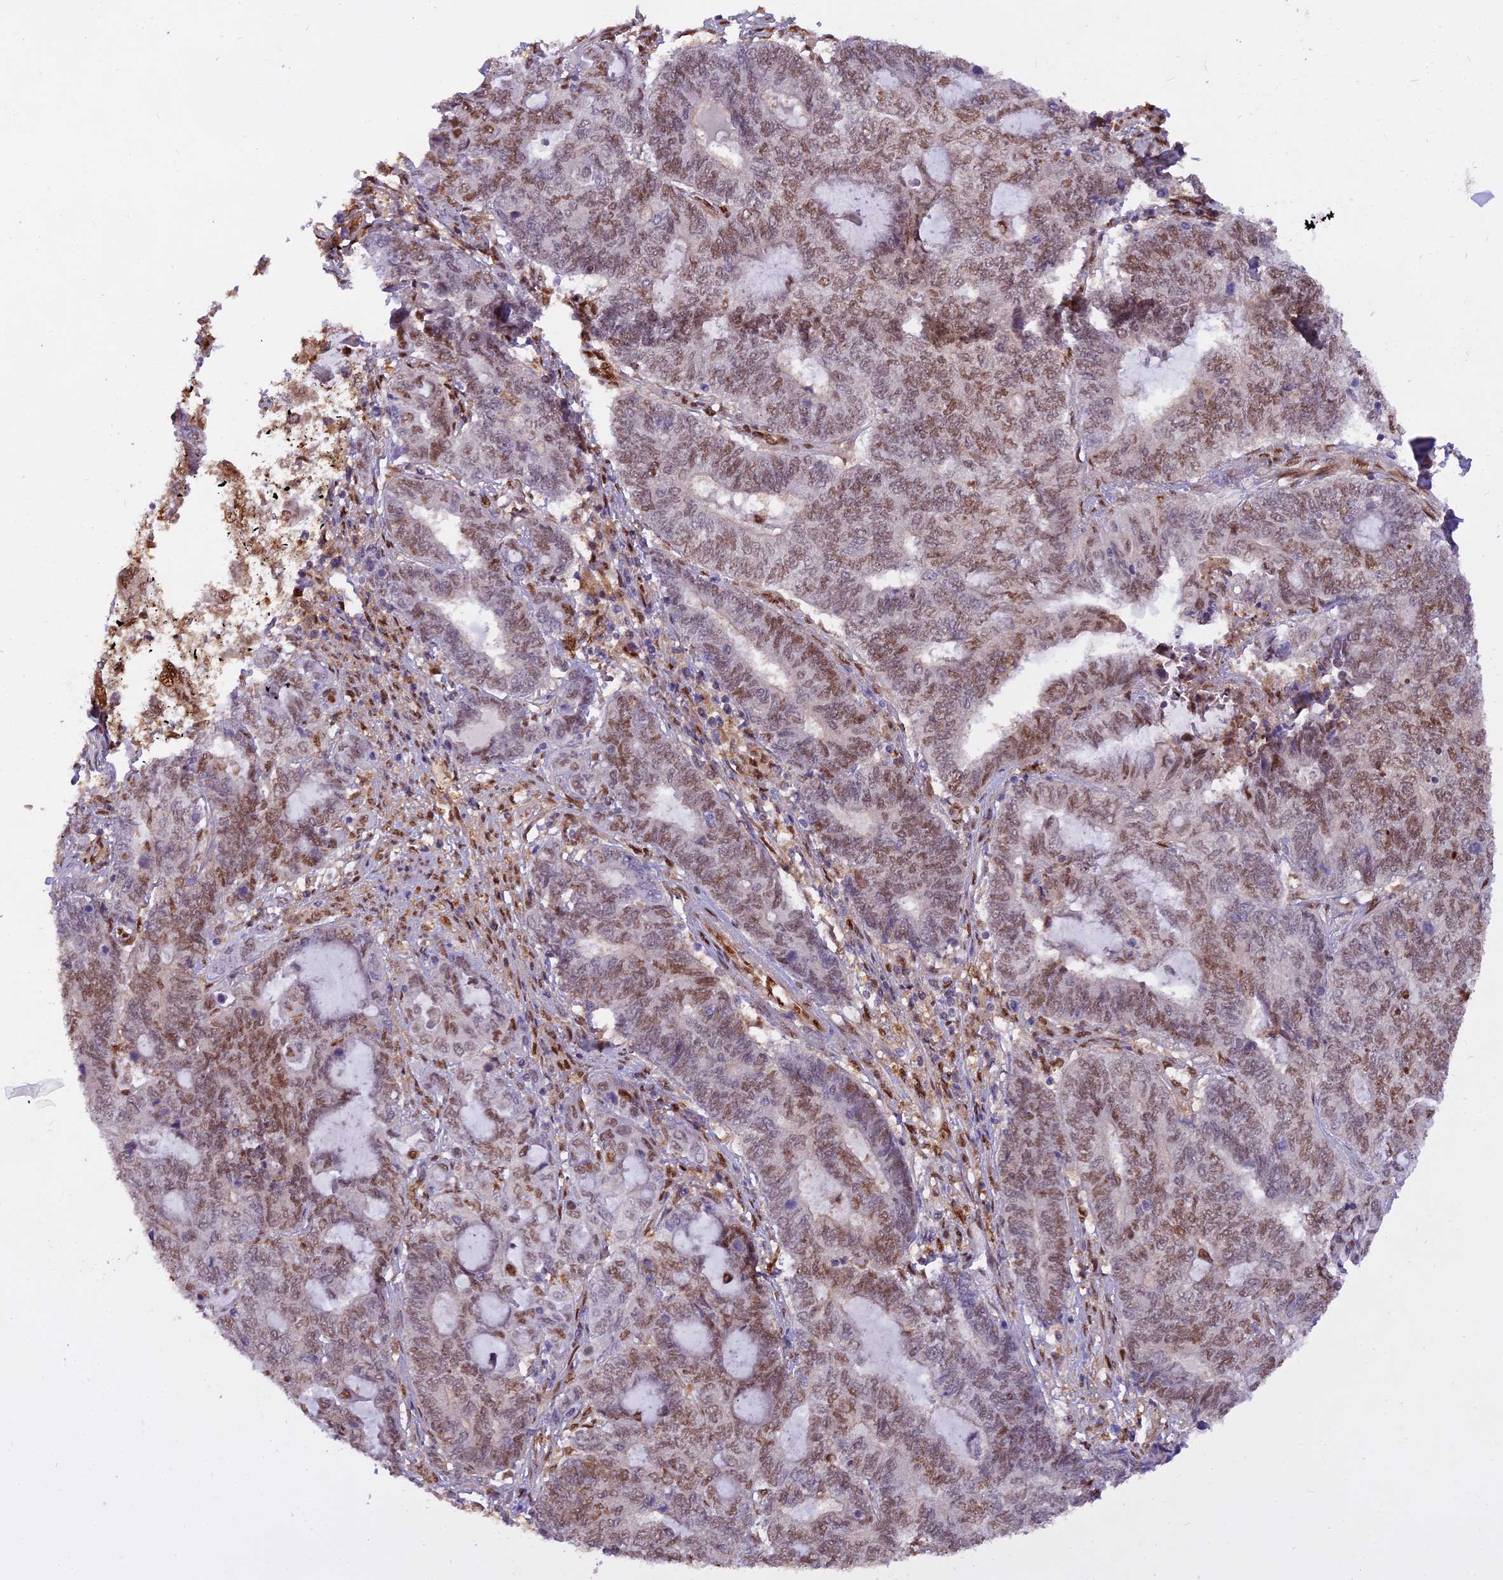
{"staining": {"intensity": "moderate", "quantity": ">75%", "location": "nuclear"}, "tissue": "endometrial cancer", "cell_type": "Tumor cells", "image_type": "cancer", "snomed": [{"axis": "morphology", "description": "Adenocarcinoma, NOS"}, {"axis": "topography", "description": "Uterus"}, {"axis": "topography", "description": "Endometrium"}], "caption": "Endometrial cancer tissue demonstrates moderate nuclear staining in about >75% of tumor cells, visualized by immunohistochemistry. (DAB (3,3'-diaminobenzidine) IHC, brown staining for protein, blue staining for nuclei).", "gene": "NPEPL1", "patient": {"sex": "female", "age": 70}}